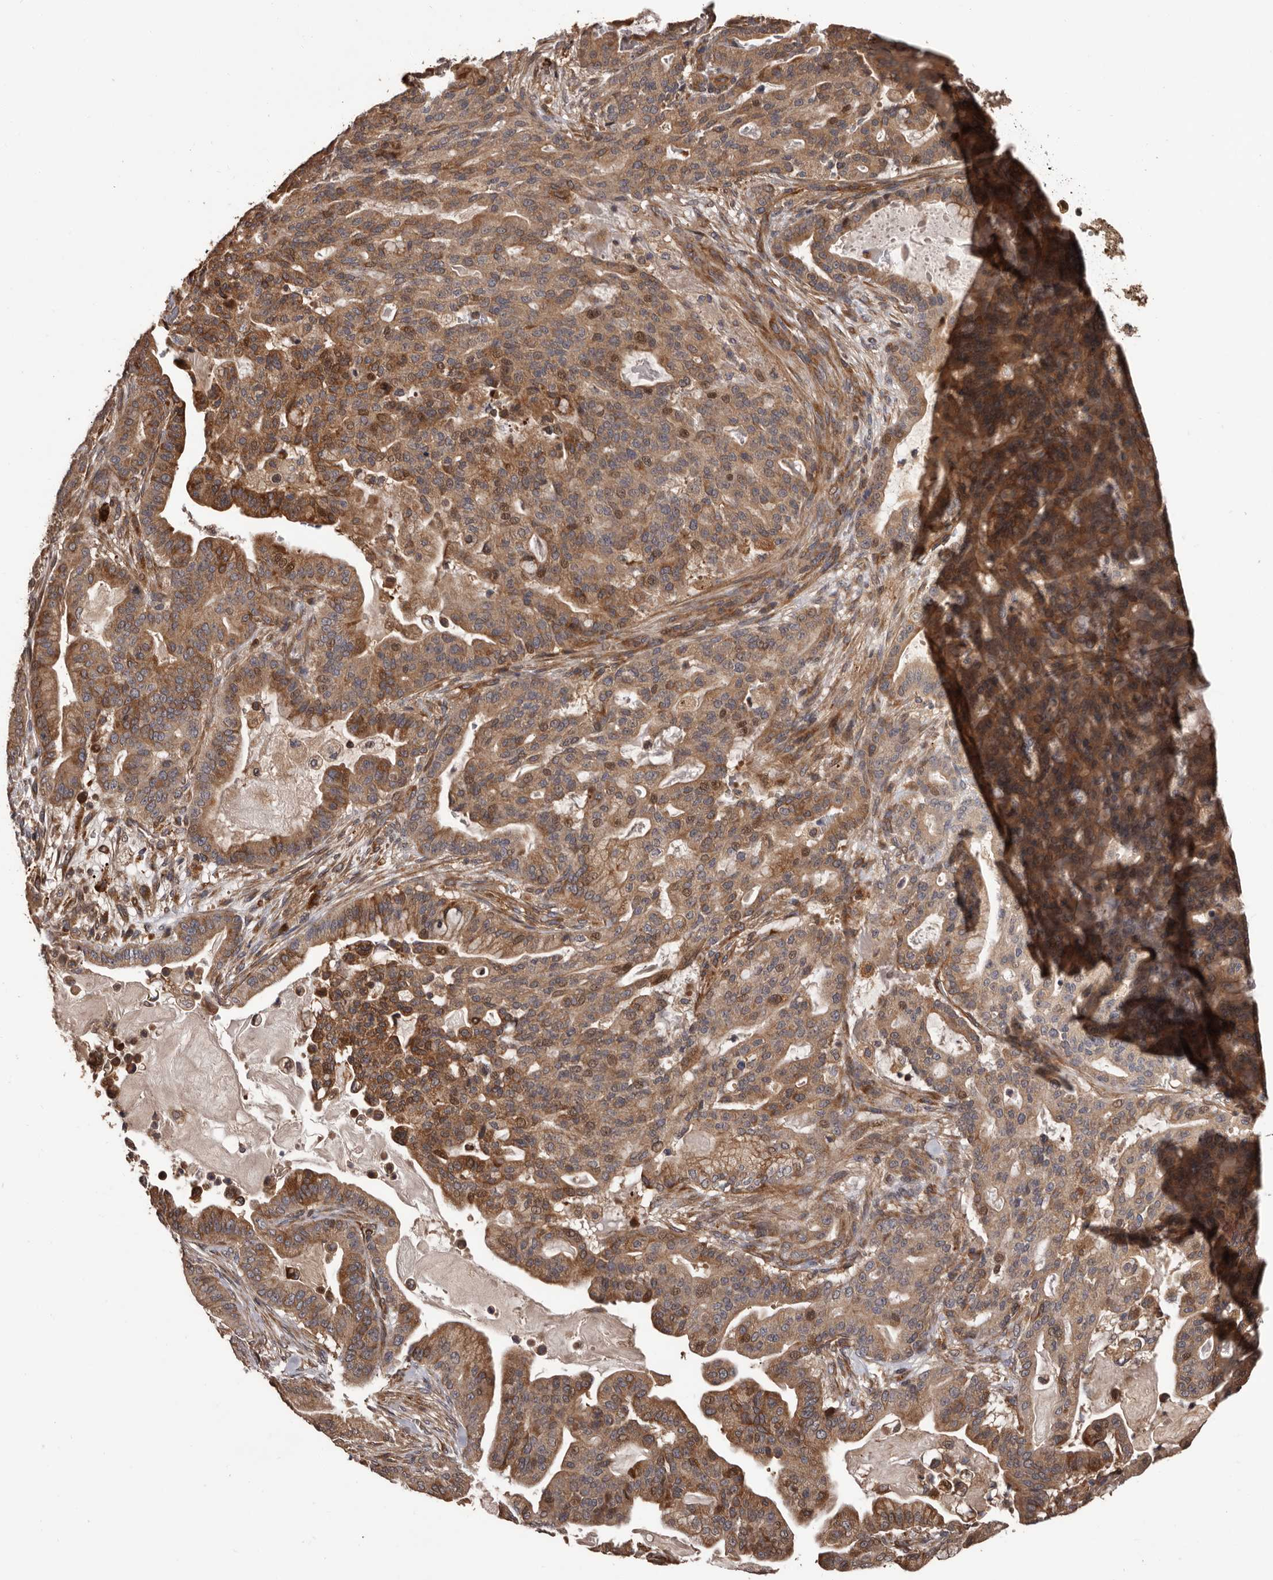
{"staining": {"intensity": "moderate", "quantity": ">75%", "location": "cytoplasmic/membranous"}, "tissue": "pancreatic cancer", "cell_type": "Tumor cells", "image_type": "cancer", "snomed": [{"axis": "morphology", "description": "Adenocarcinoma, NOS"}, {"axis": "topography", "description": "Pancreas"}], "caption": "High-power microscopy captured an immunohistochemistry (IHC) image of pancreatic cancer, revealing moderate cytoplasmic/membranous positivity in about >75% of tumor cells. (Stains: DAB (3,3'-diaminobenzidine) in brown, nuclei in blue, Microscopy: brightfield microscopy at high magnification).", "gene": "ADAMTS2", "patient": {"sex": "male", "age": 63}}